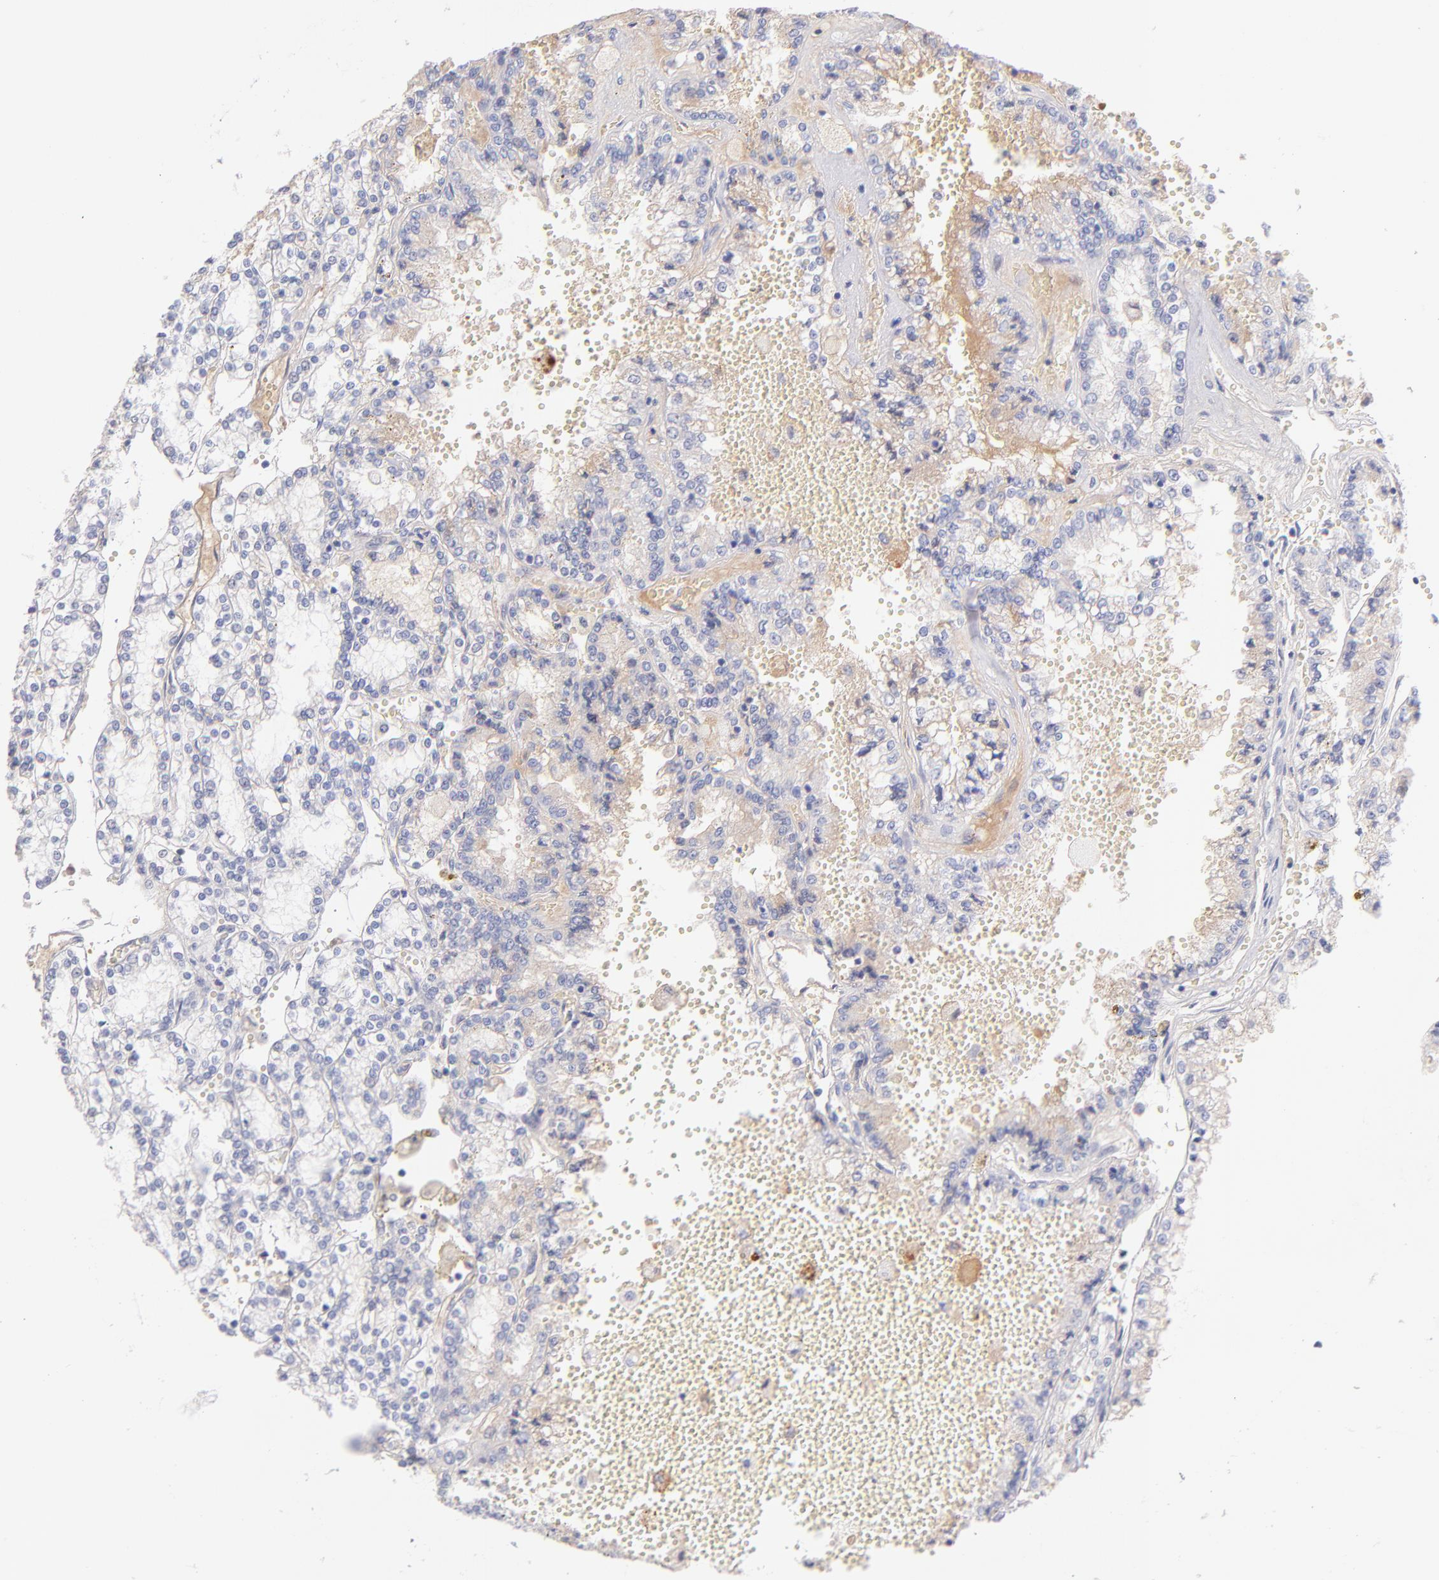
{"staining": {"intensity": "negative", "quantity": "none", "location": "none"}, "tissue": "renal cancer", "cell_type": "Tumor cells", "image_type": "cancer", "snomed": [{"axis": "morphology", "description": "Adenocarcinoma, NOS"}, {"axis": "topography", "description": "Kidney"}], "caption": "Immunohistochemistry image of neoplastic tissue: human renal adenocarcinoma stained with DAB (3,3'-diaminobenzidine) shows no significant protein staining in tumor cells.", "gene": "HP", "patient": {"sex": "female", "age": 56}}